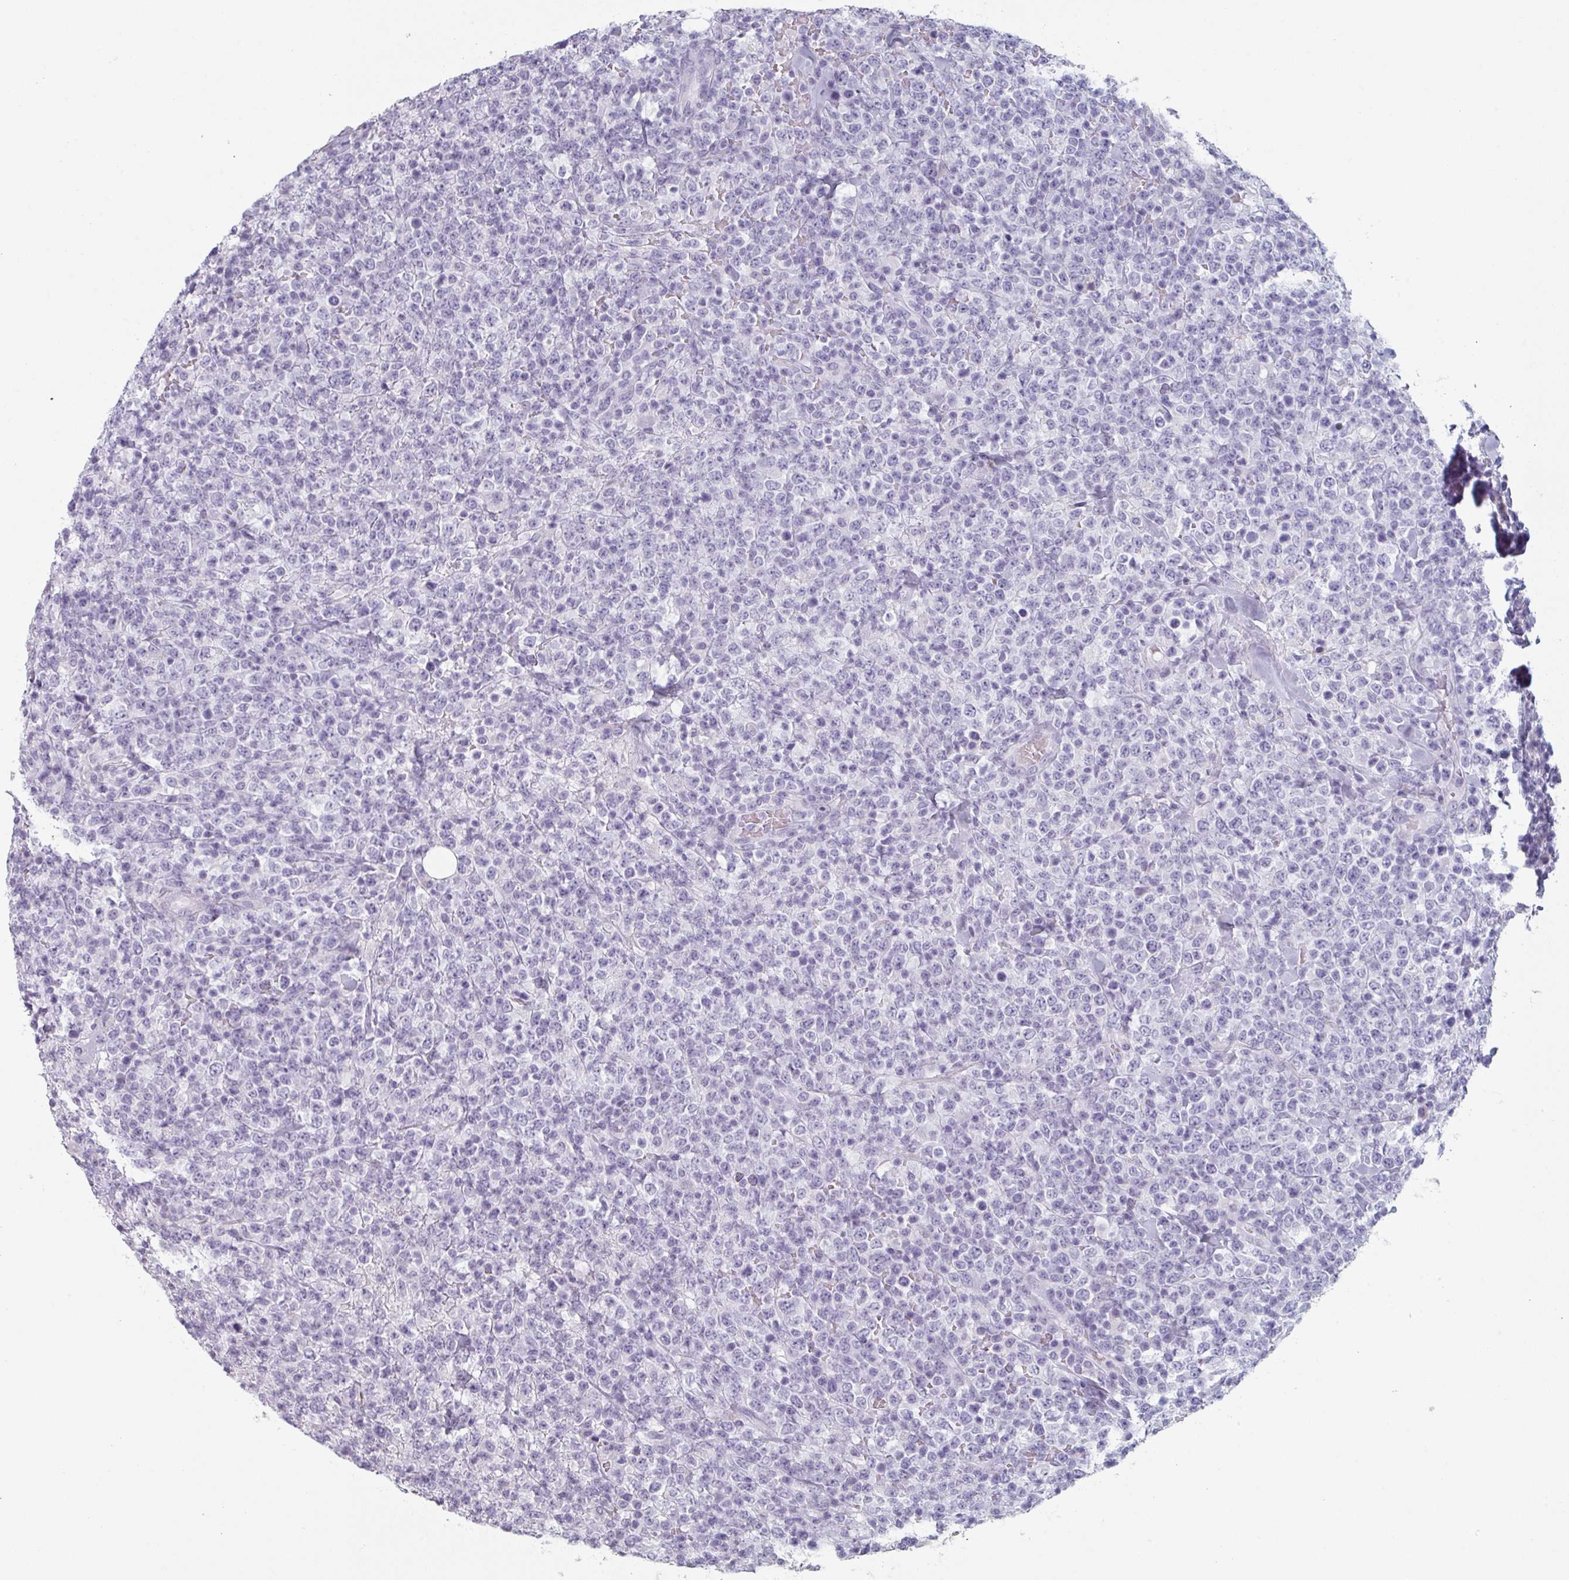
{"staining": {"intensity": "negative", "quantity": "none", "location": "none"}, "tissue": "lymphoma", "cell_type": "Tumor cells", "image_type": "cancer", "snomed": [{"axis": "morphology", "description": "Malignant lymphoma, non-Hodgkin's type, High grade"}, {"axis": "topography", "description": "Colon"}], "caption": "High-grade malignant lymphoma, non-Hodgkin's type stained for a protein using immunohistochemistry reveals no positivity tumor cells.", "gene": "SLC35G2", "patient": {"sex": "female", "age": 53}}